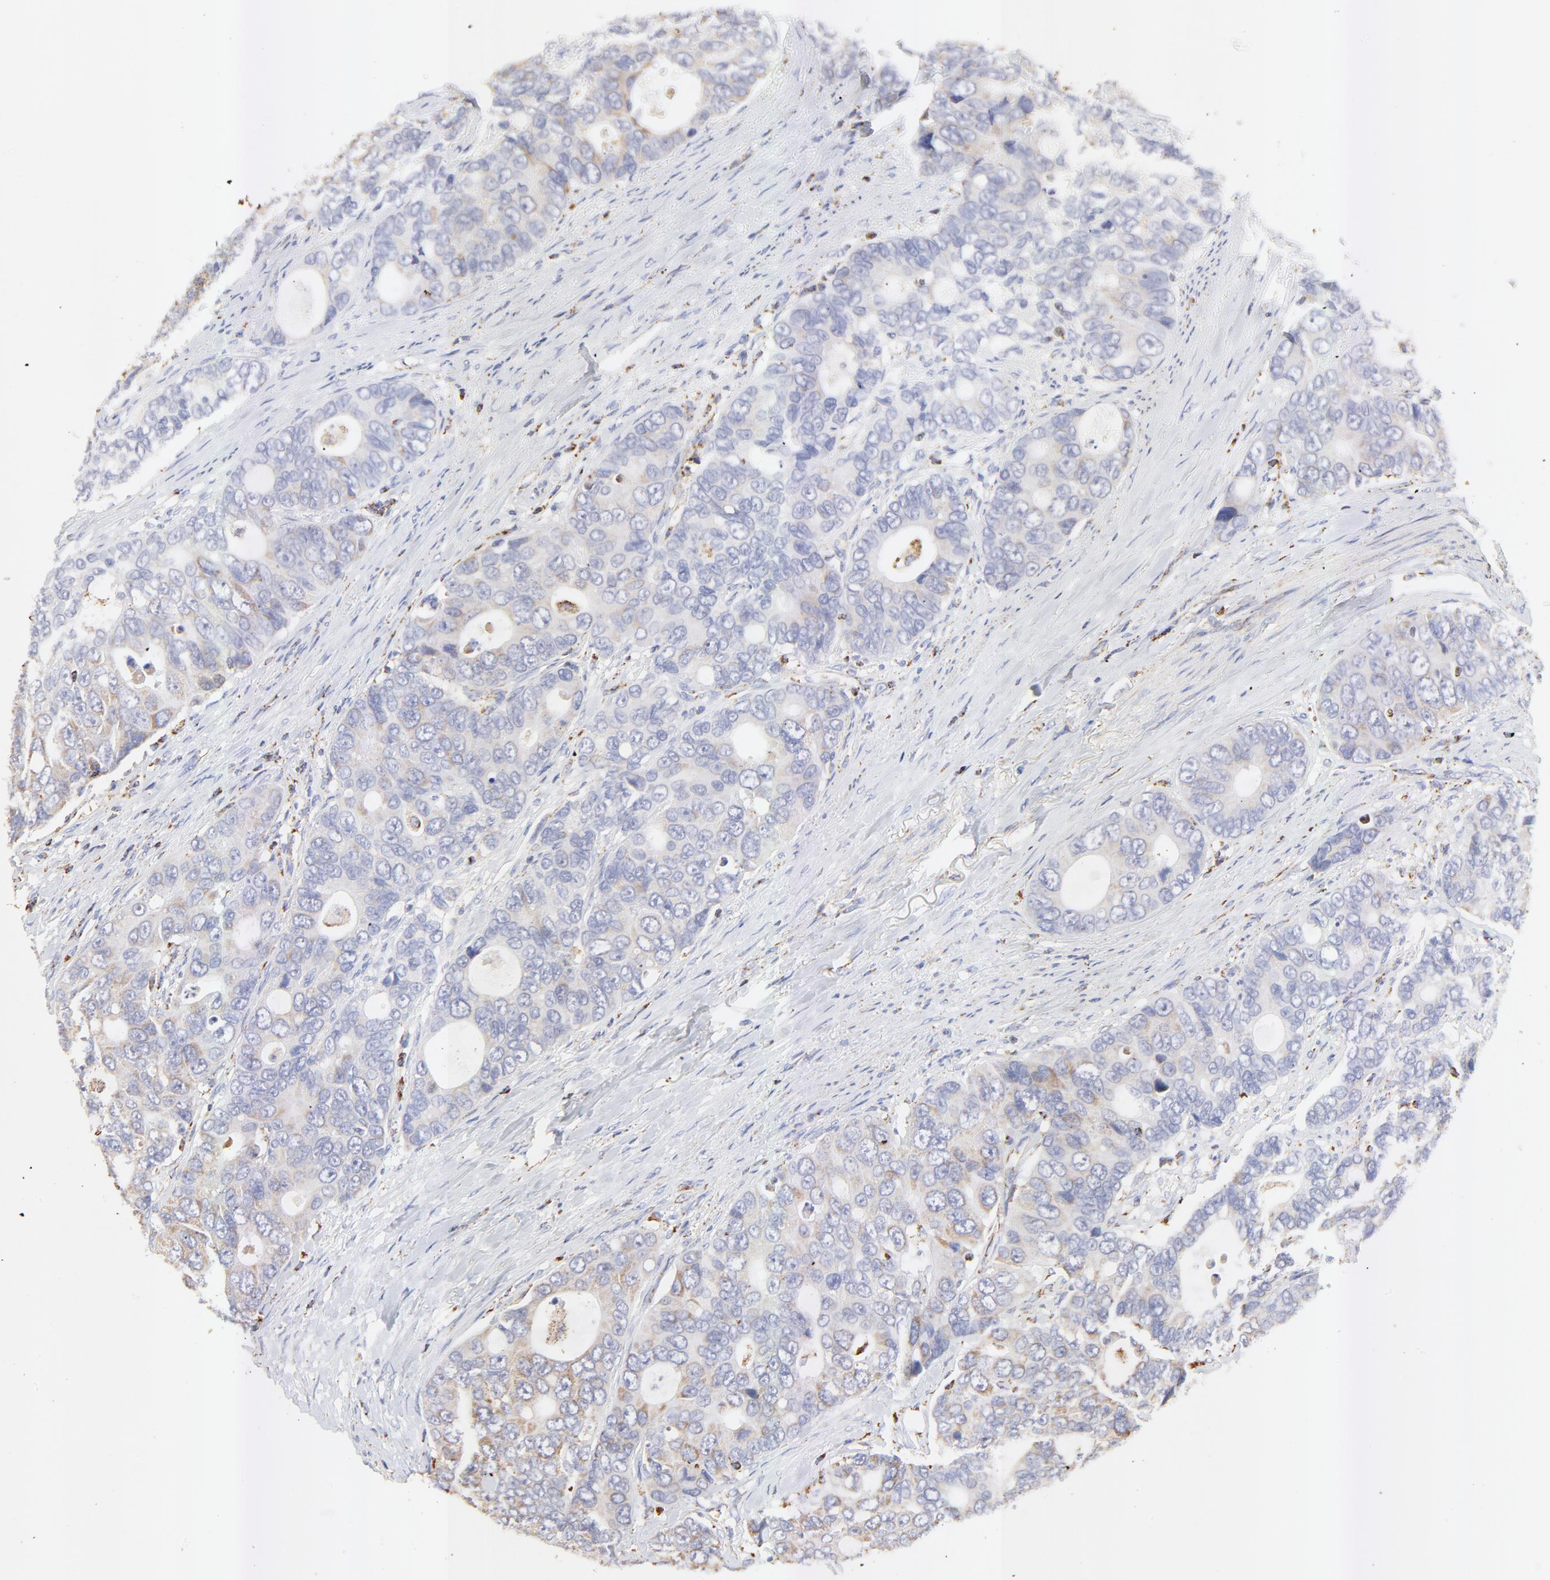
{"staining": {"intensity": "weak", "quantity": ">75%", "location": "cytoplasmic/membranous"}, "tissue": "colorectal cancer", "cell_type": "Tumor cells", "image_type": "cancer", "snomed": [{"axis": "morphology", "description": "Adenocarcinoma, NOS"}, {"axis": "topography", "description": "Rectum"}], "caption": "A high-resolution photomicrograph shows immunohistochemistry staining of colorectal cancer (adenocarcinoma), which exhibits weak cytoplasmic/membranous positivity in approximately >75% of tumor cells.", "gene": "COX4I1", "patient": {"sex": "female", "age": 67}}